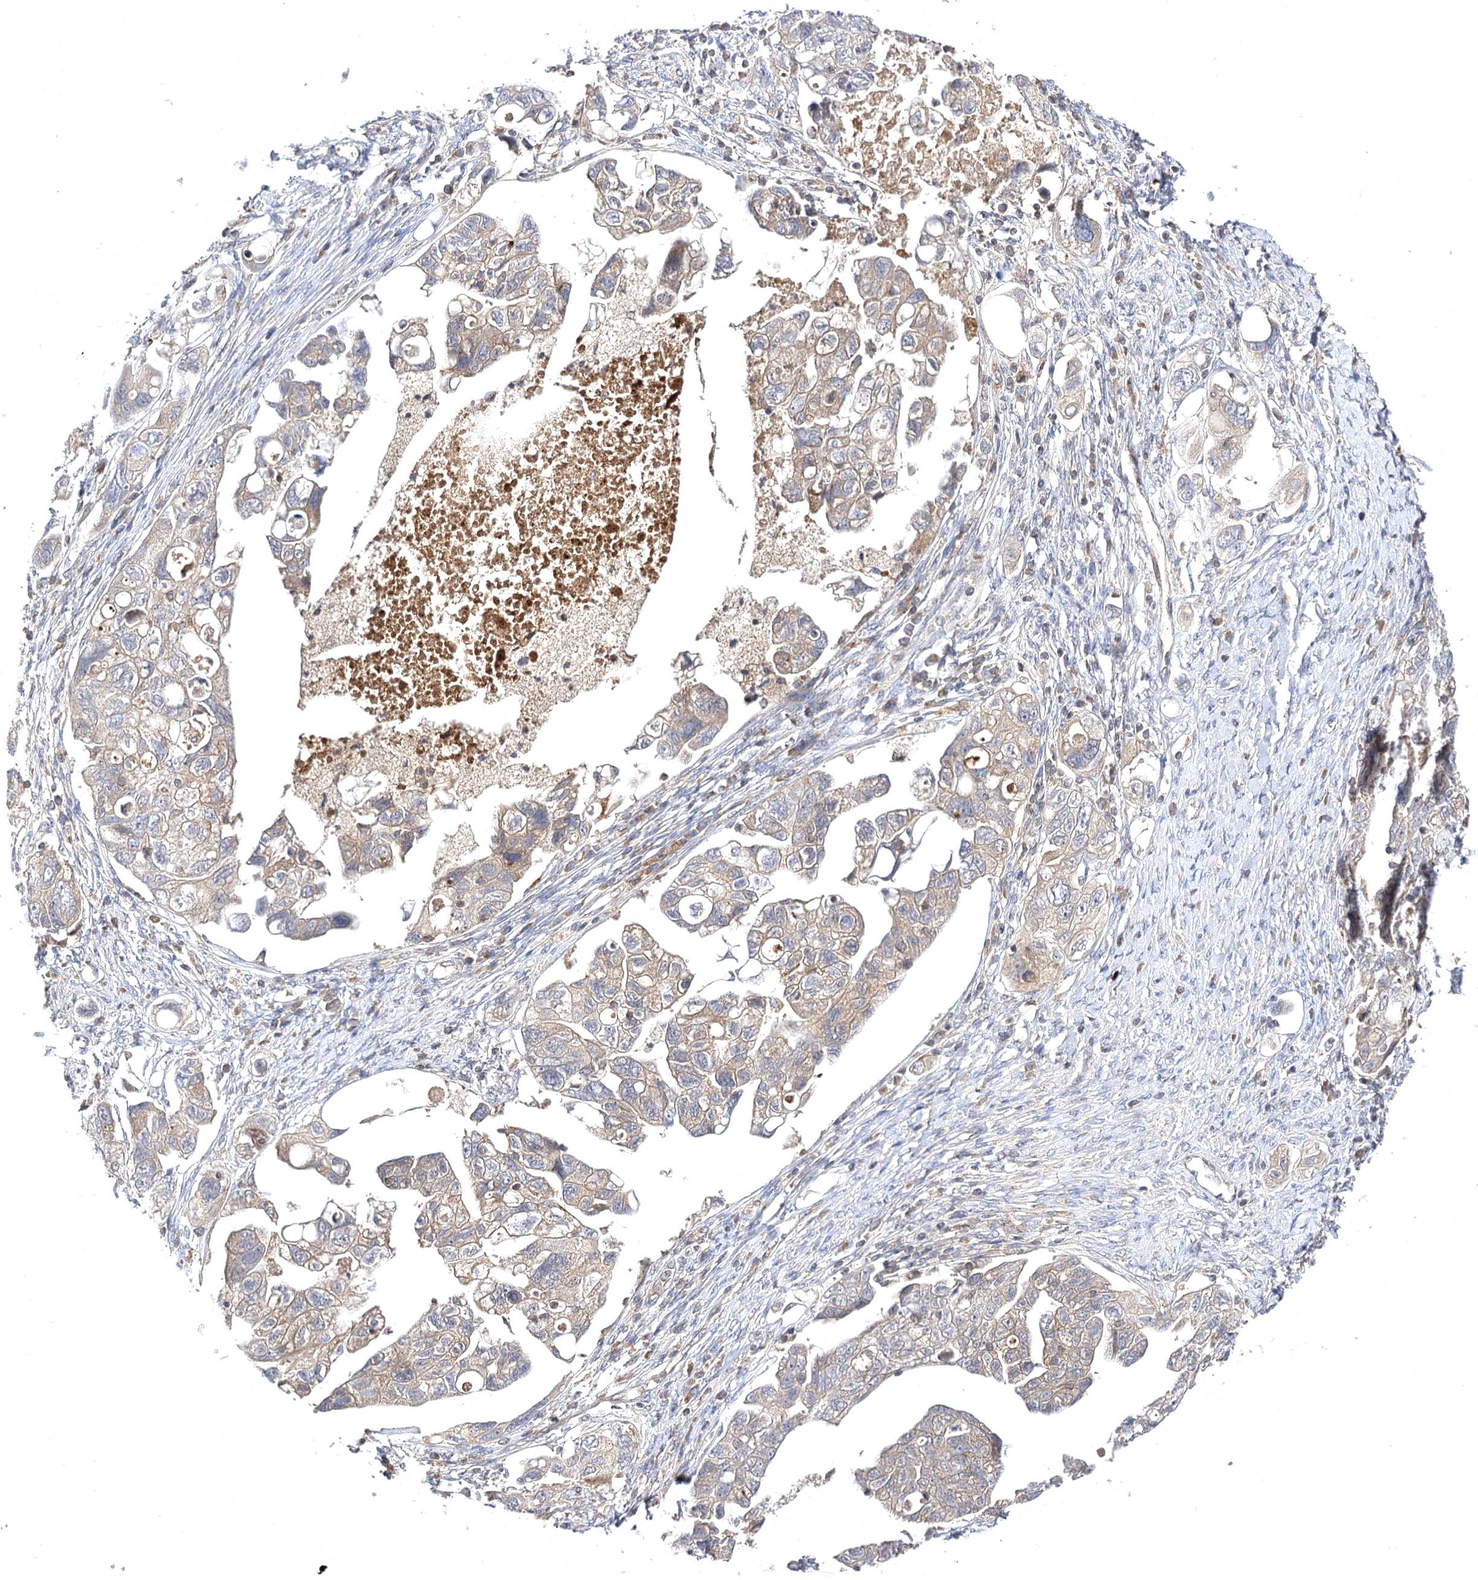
{"staining": {"intensity": "moderate", "quantity": ">75%", "location": "cytoplasmic/membranous"}, "tissue": "ovarian cancer", "cell_type": "Tumor cells", "image_type": "cancer", "snomed": [{"axis": "morphology", "description": "Carcinoma, NOS"}, {"axis": "morphology", "description": "Cystadenocarcinoma, serous, NOS"}, {"axis": "topography", "description": "Ovary"}], "caption": "DAB (3,3'-diaminobenzidine) immunohistochemical staining of human ovarian cancer (serous cystadenocarcinoma) reveals moderate cytoplasmic/membranous protein positivity in about >75% of tumor cells.", "gene": "BCR", "patient": {"sex": "female", "age": 69}}